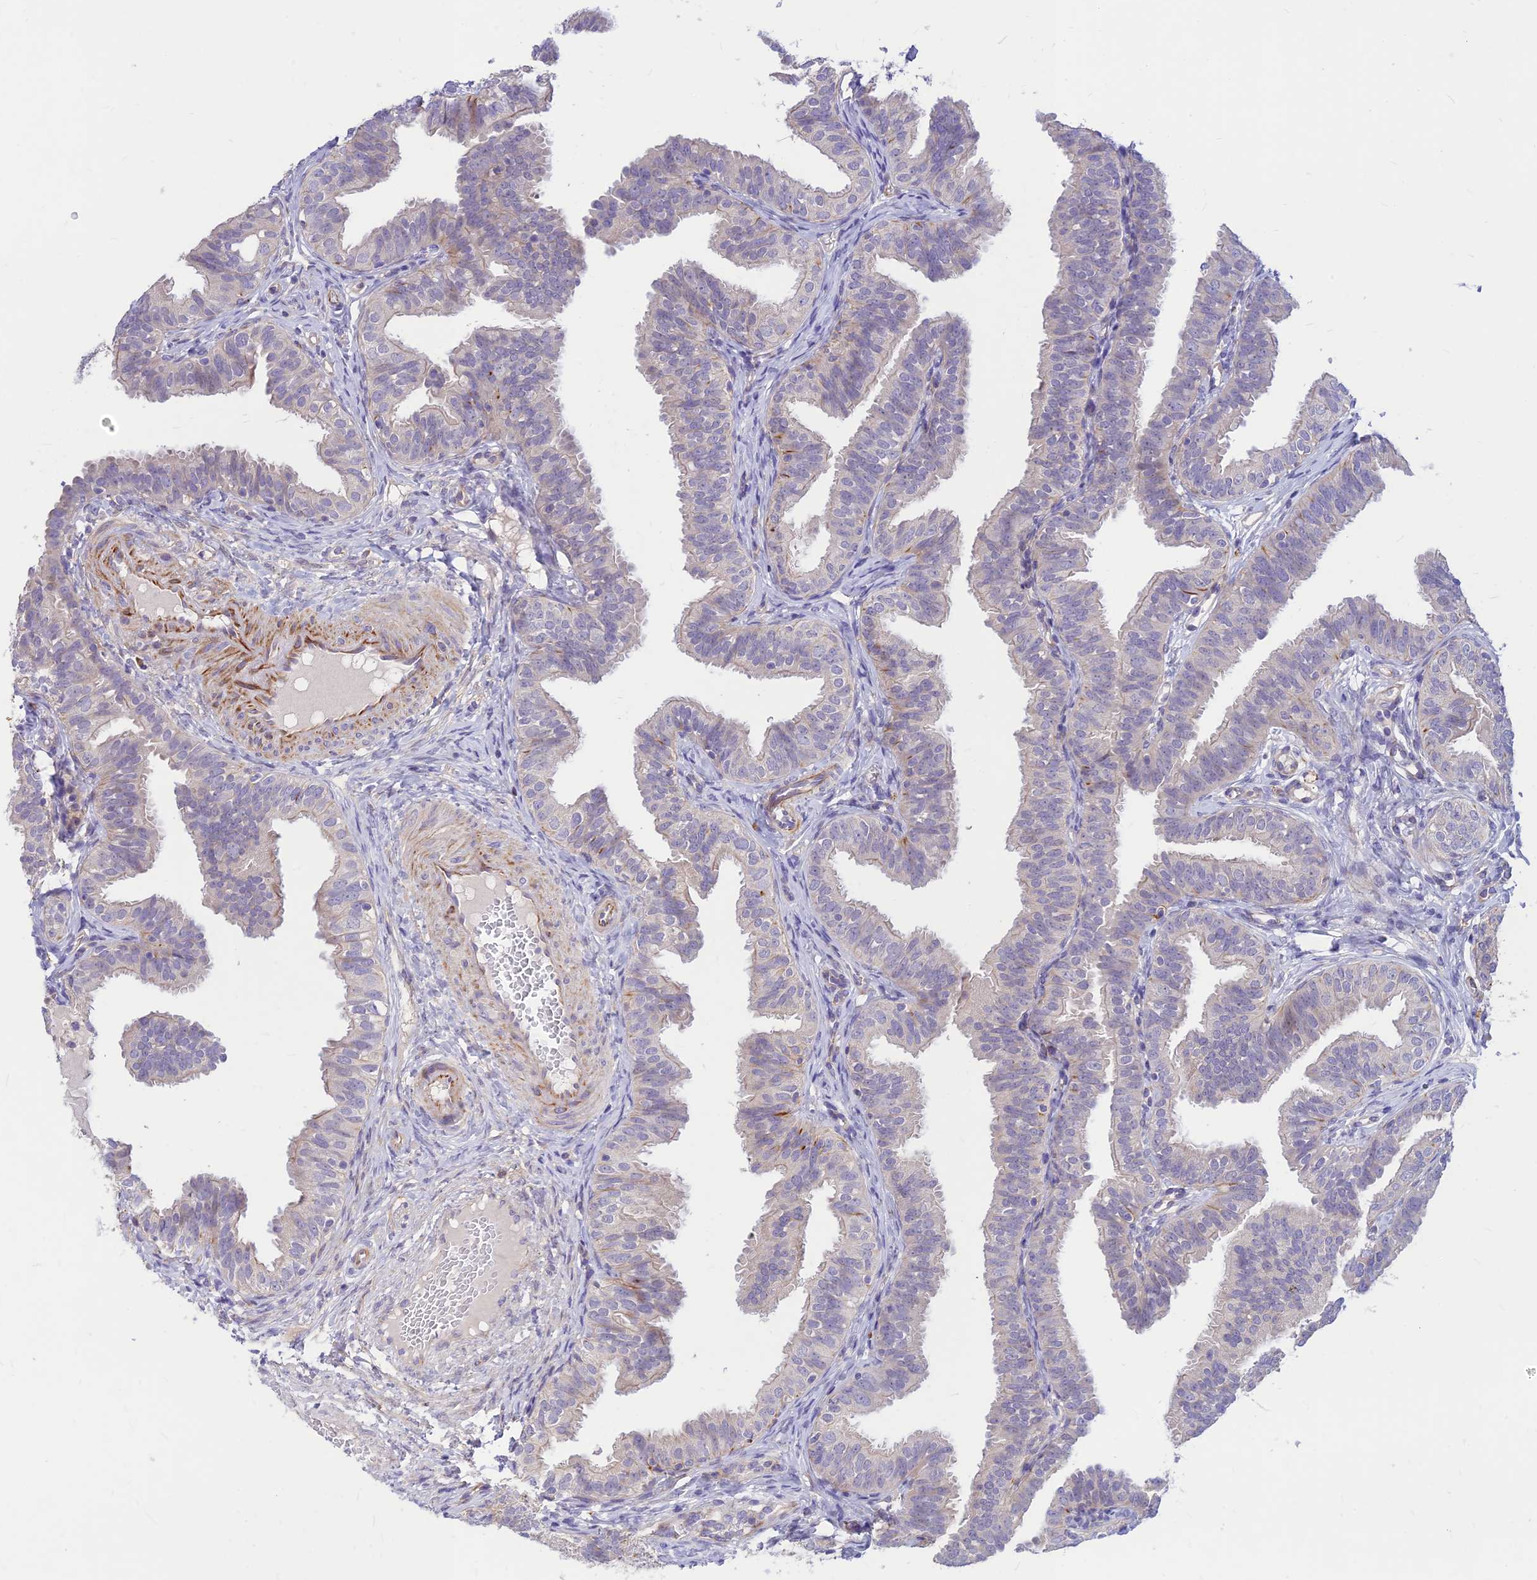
{"staining": {"intensity": "negative", "quantity": "none", "location": "none"}, "tissue": "fallopian tube", "cell_type": "Glandular cells", "image_type": "normal", "snomed": [{"axis": "morphology", "description": "Normal tissue, NOS"}, {"axis": "topography", "description": "Fallopian tube"}], "caption": "DAB immunohistochemical staining of normal fallopian tube shows no significant positivity in glandular cells.", "gene": "ST8SIA5", "patient": {"sex": "female", "age": 35}}